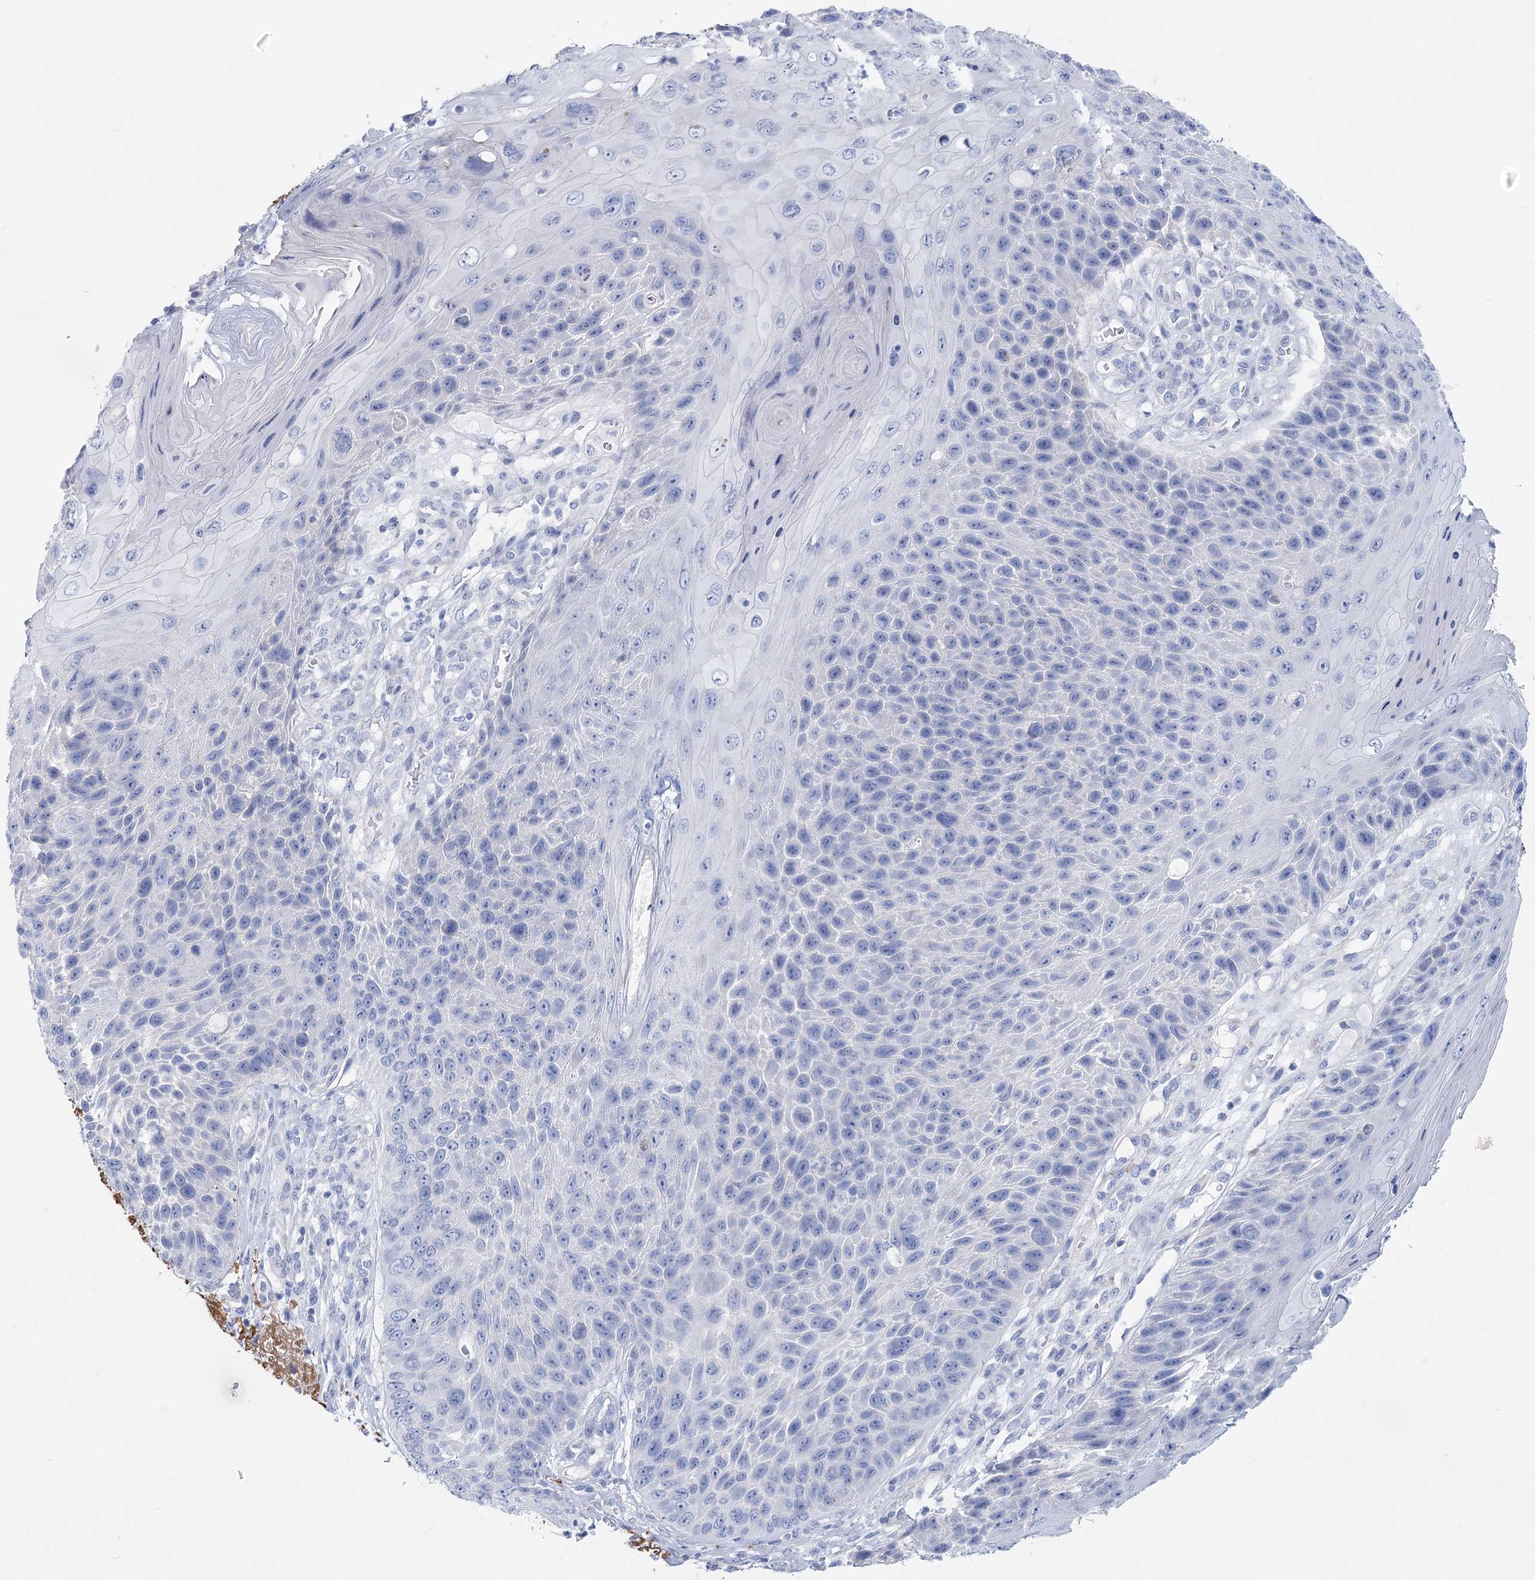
{"staining": {"intensity": "negative", "quantity": "none", "location": "none"}, "tissue": "skin cancer", "cell_type": "Tumor cells", "image_type": "cancer", "snomed": [{"axis": "morphology", "description": "Squamous cell carcinoma, NOS"}, {"axis": "topography", "description": "Skin"}], "caption": "Protein analysis of squamous cell carcinoma (skin) exhibits no significant expression in tumor cells.", "gene": "PCDHA1", "patient": {"sex": "female", "age": 88}}